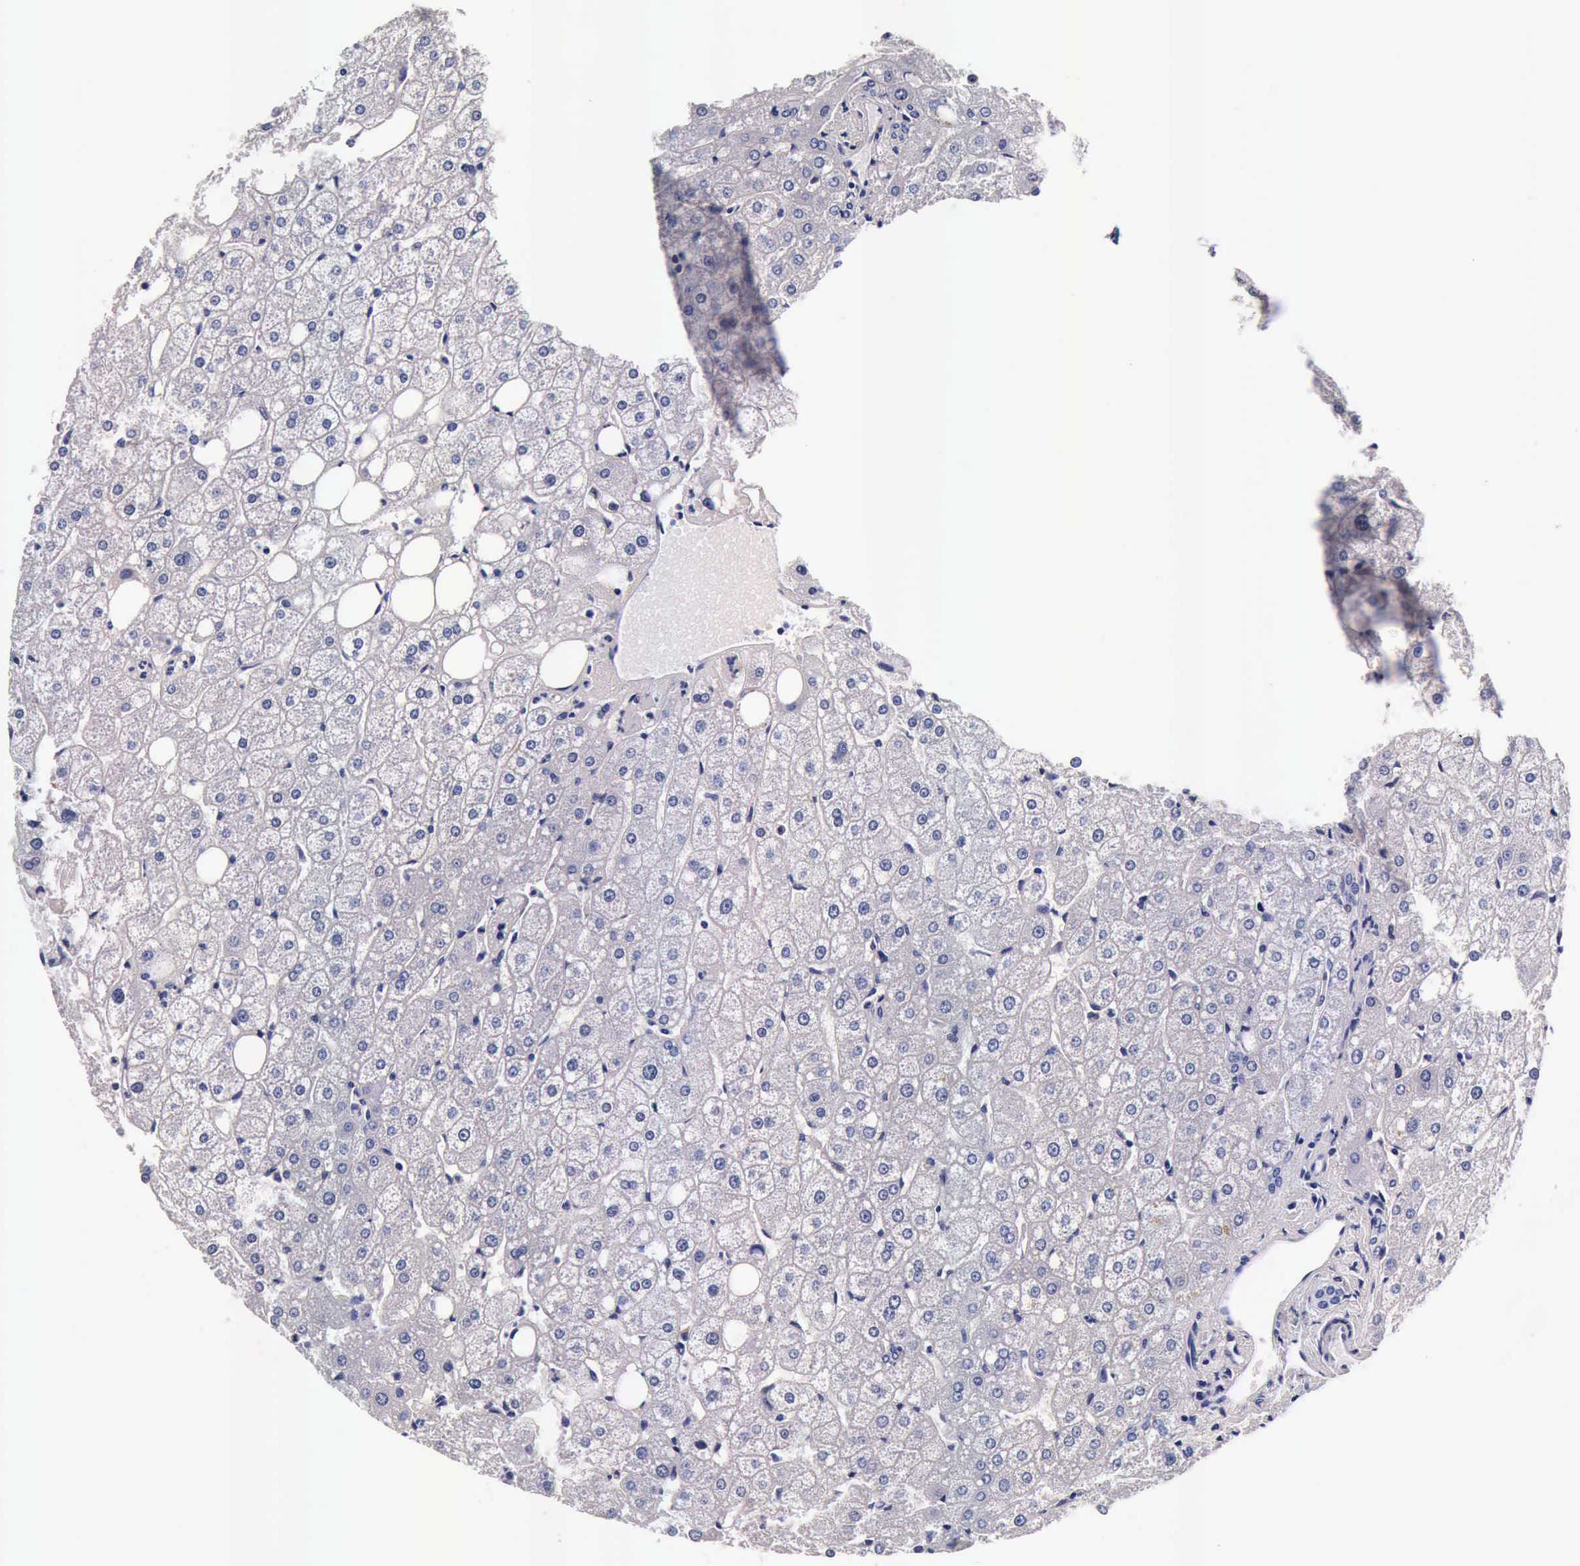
{"staining": {"intensity": "negative", "quantity": "none", "location": "none"}, "tissue": "liver", "cell_type": "Cholangiocytes", "image_type": "normal", "snomed": [{"axis": "morphology", "description": "Normal tissue, NOS"}, {"axis": "topography", "description": "Liver"}], "caption": "This is a photomicrograph of immunohistochemistry (IHC) staining of normal liver, which shows no staining in cholangiocytes.", "gene": "IAPP", "patient": {"sex": "male", "age": 35}}